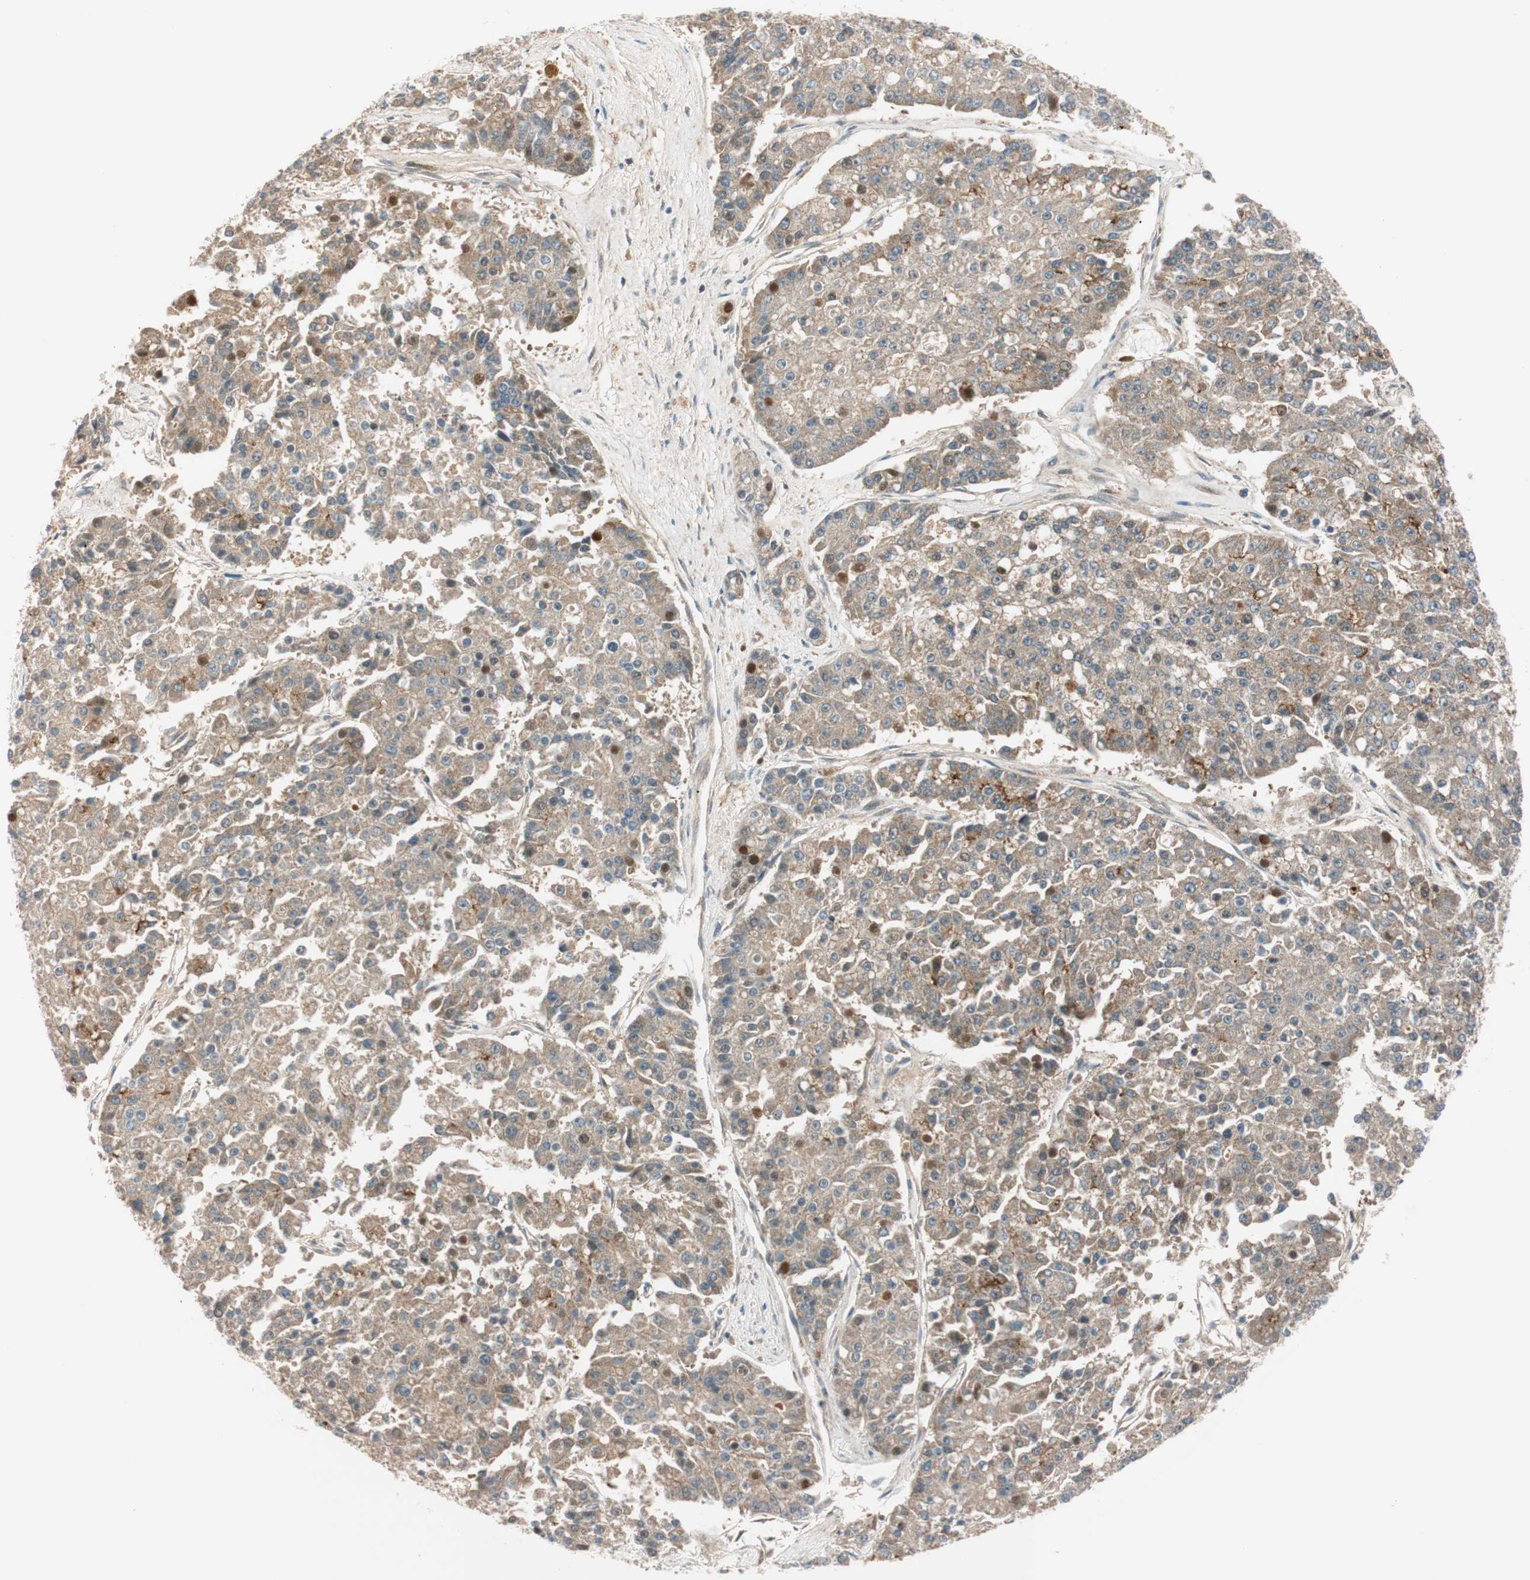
{"staining": {"intensity": "weak", "quantity": ">75%", "location": "cytoplasmic/membranous"}, "tissue": "pancreatic cancer", "cell_type": "Tumor cells", "image_type": "cancer", "snomed": [{"axis": "morphology", "description": "Adenocarcinoma, NOS"}, {"axis": "topography", "description": "Pancreas"}], "caption": "Adenocarcinoma (pancreatic) tissue reveals weak cytoplasmic/membranous staining in approximately >75% of tumor cells, visualized by immunohistochemistry.", "gene": "ABI1", "patient": {"sex": "male", "age": 50}}